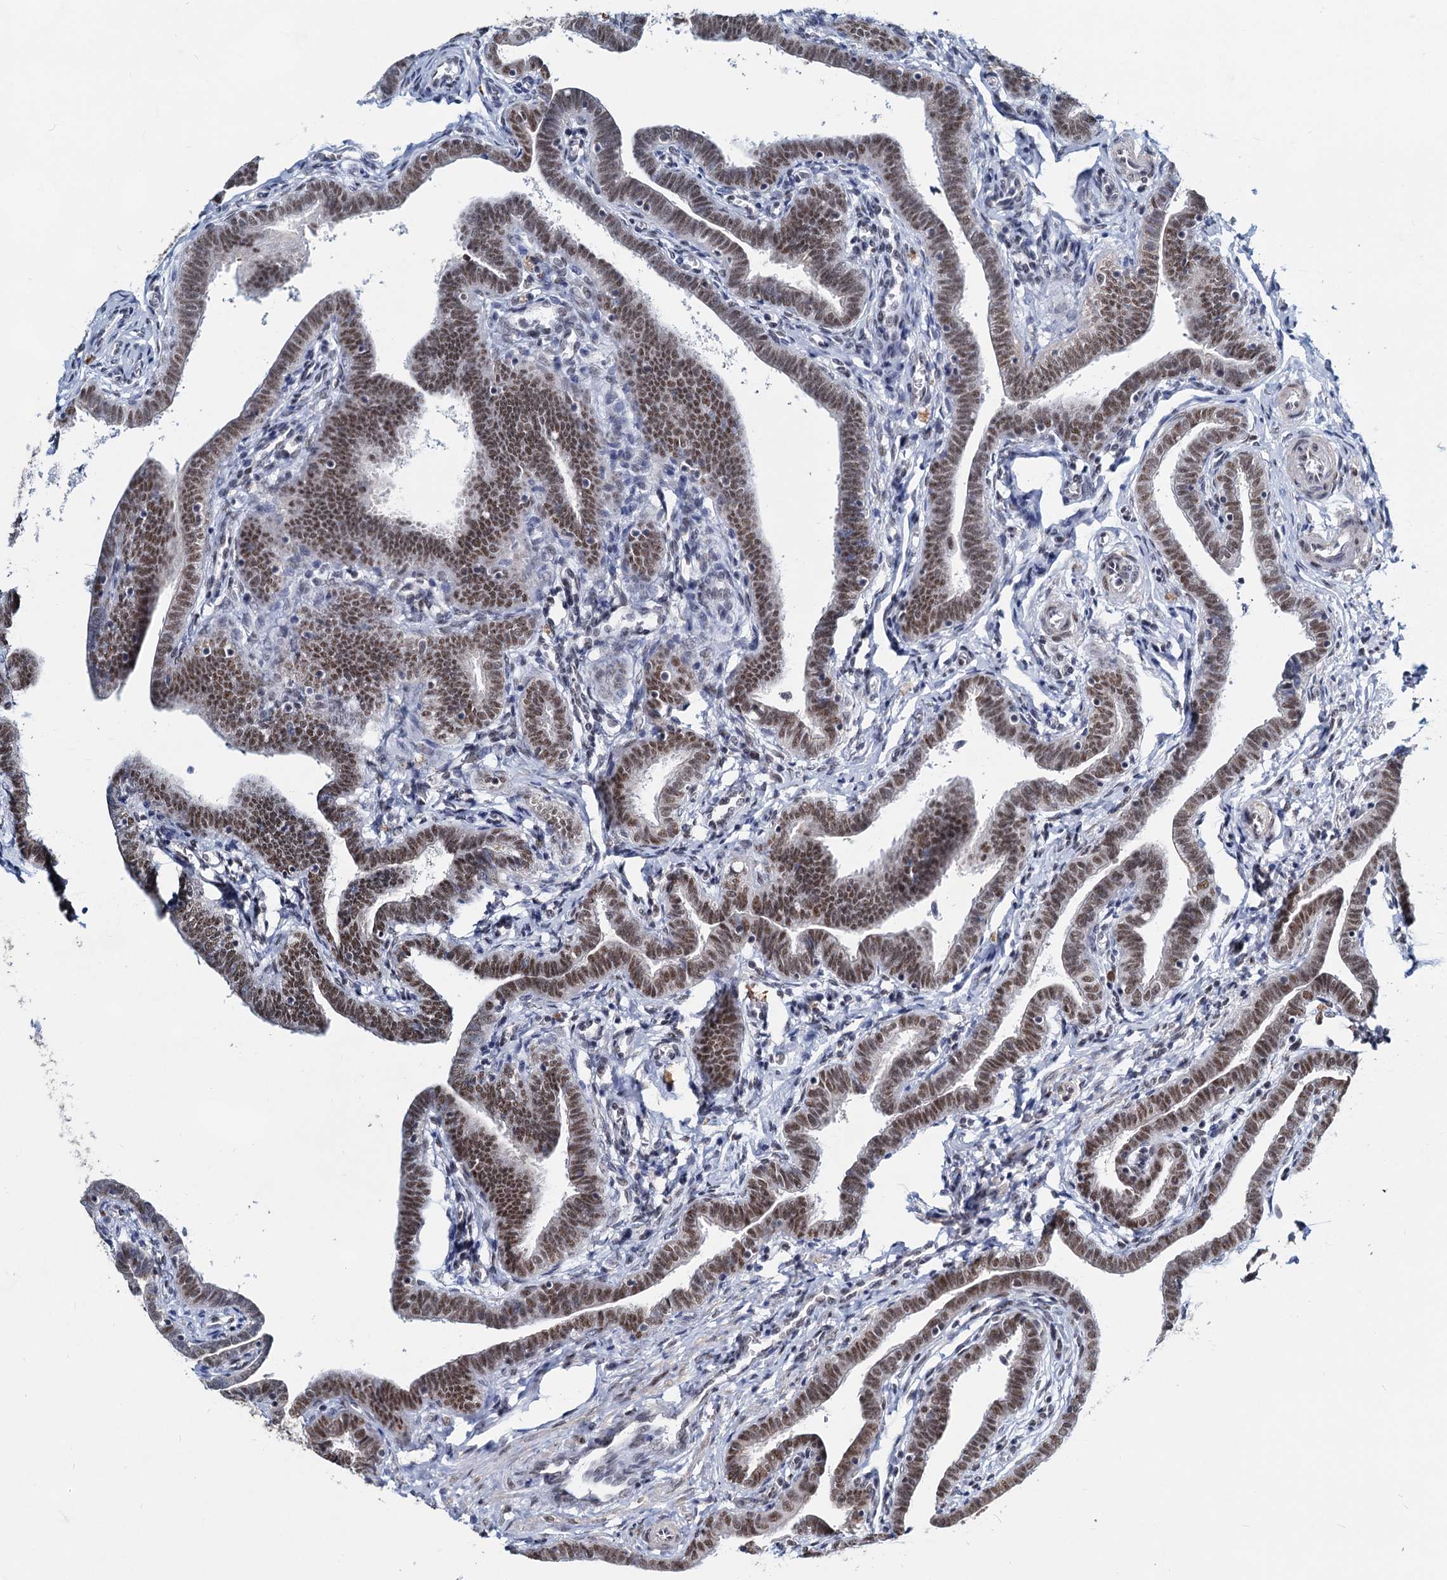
{"staining": {"intensity": "moderate", "quantity": ">75%", "location": "nuclear"}, "tissue": "fallopian tube", "cell_type": "Glandular cells", "image_type": "normal", "snomed": [{"axis": "morphology", "description": "Normal tissue, NOS"}, {"axis": "topography", "description": "Fallopian tube"}], "caption": "Moderate nuclear staining is identified in about >75% of glandular cells in unremarkable fallopian tube. Nuclei are stained in blue.", "gene": "METTL14", "patient": {"sex": "female", "age": 36}}